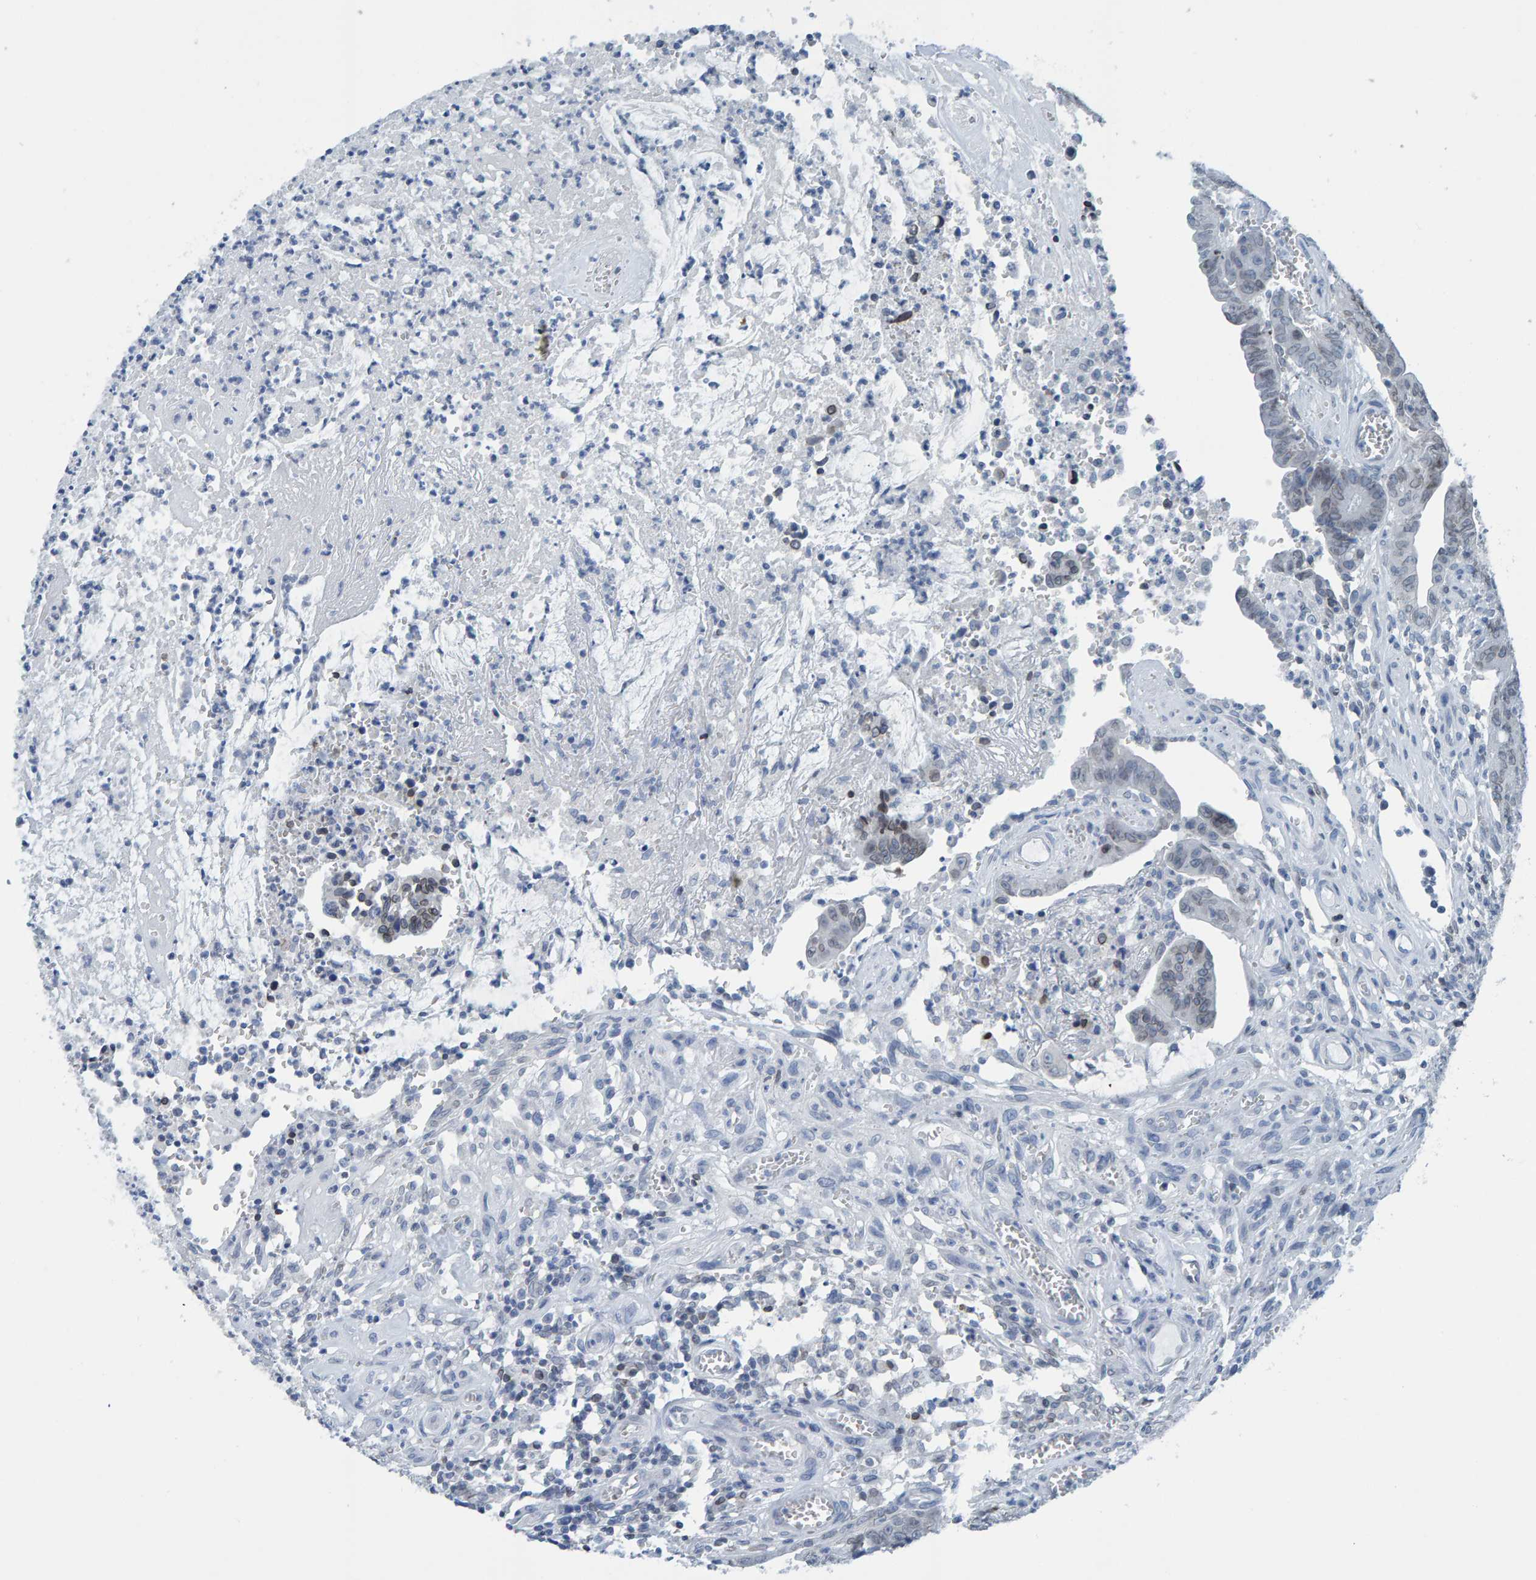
{"staining": {"intensity": "weak", "quantity": "<25%", "location": "cytoplasmic/membranous,nuclear"}, "tissue": "colorectal cancer", "cell_type": "Tumor cells", "image_type": "cancer", "snomed": [{"axis": "morphology", "description": "Adenocarcinoma, NOS"}, {"axis": "topography", "description": "Colon"}], "caption": "Colorectal cancer (adenocarcinoma) was stained to show a protein in brown. There is no significant staining in tumor cells.", "gene": "LMNB2", "patient": {"sex": "male", "age": 45}}